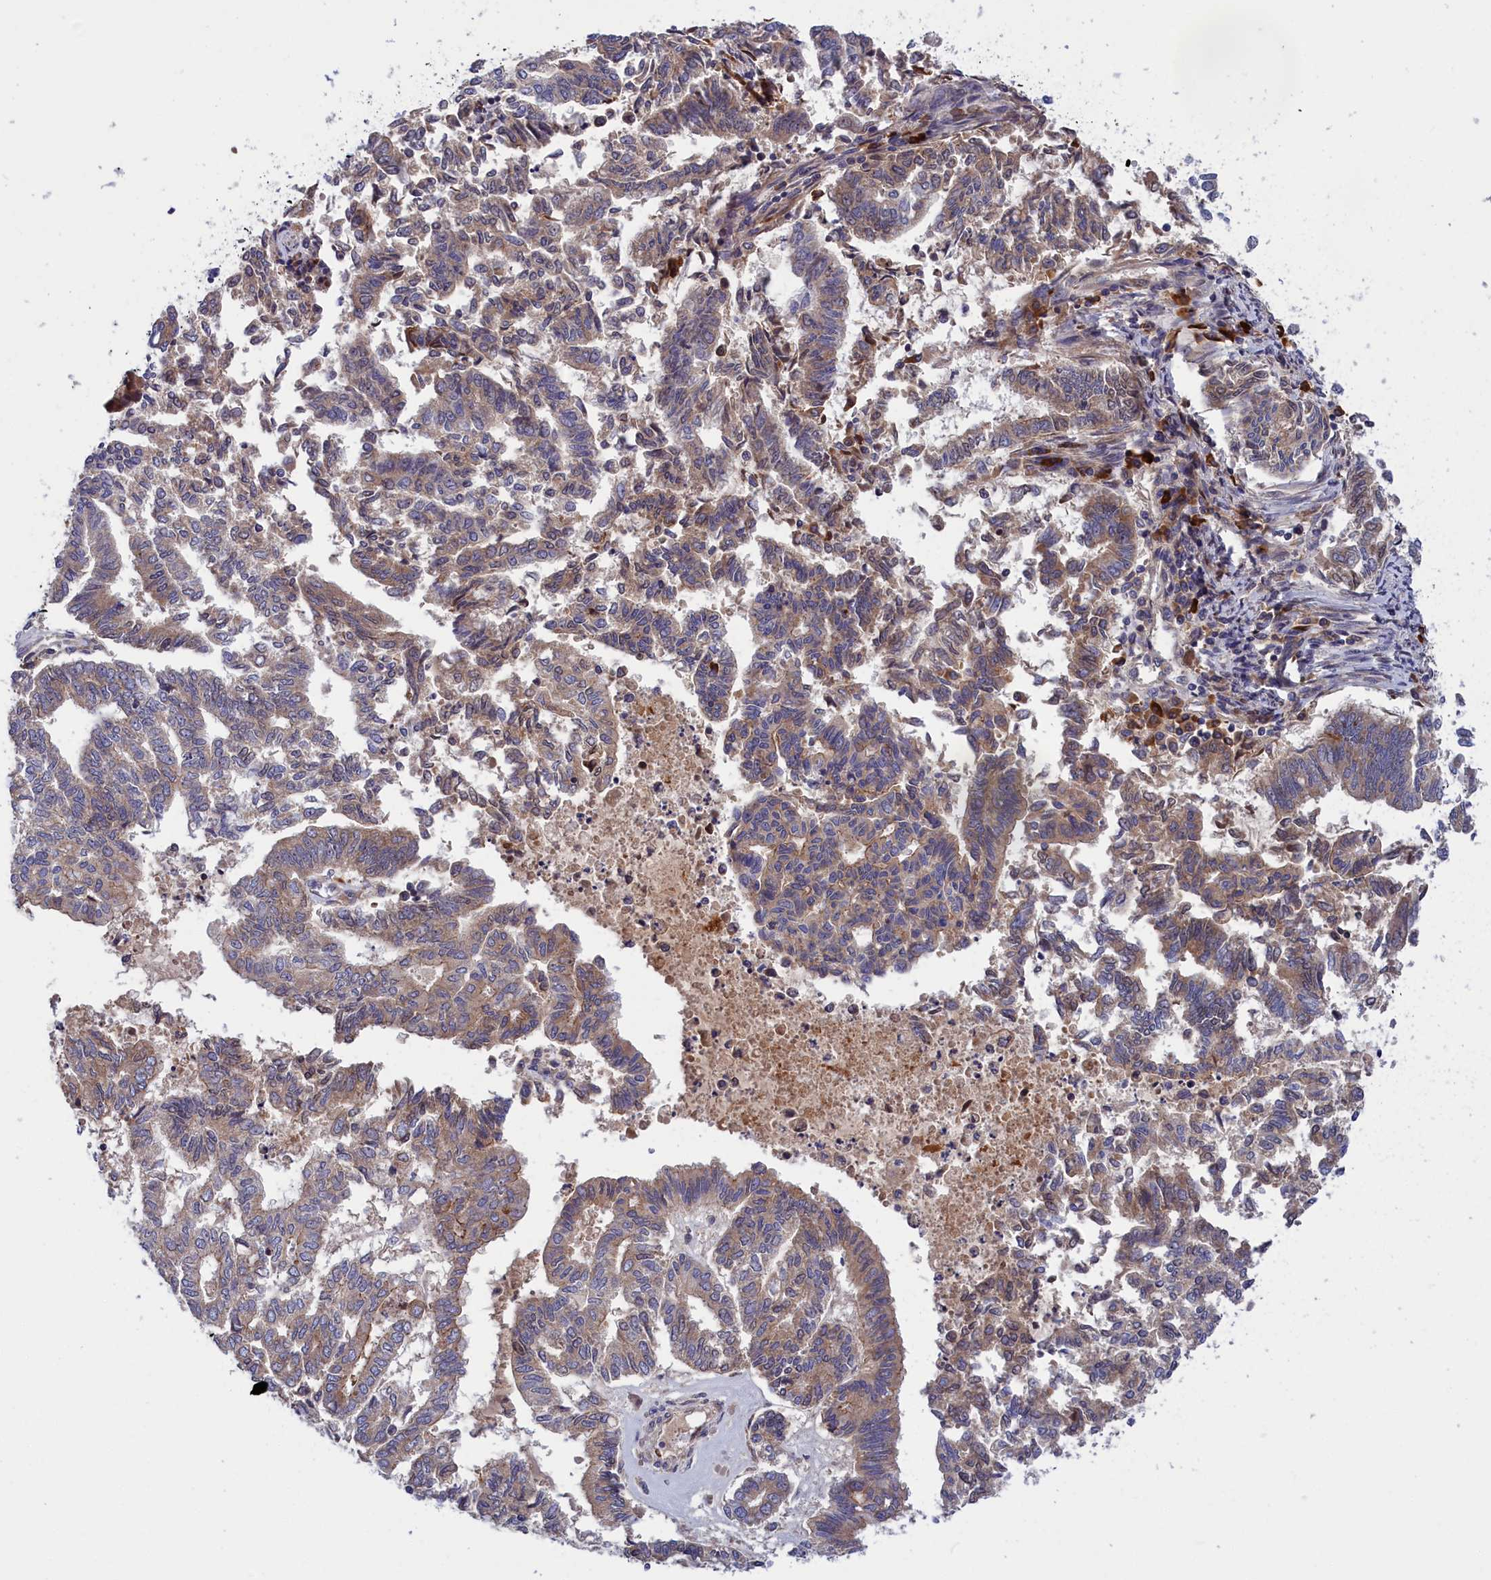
{"staining": {"intensity": "weak", "quantity": "25%-75%", "location": "cytoplasmic/membranous"}, "tissue": "endometrial cancer", "cell_type": "Tumor cells", "image_type": "cancer", "snomed": [{"axis": "morphology", "description": "Adenocarcinoma, NOS"}, {"axis": "topography", "description": "Endometrium"}], "caption": "Immunohistochemical staining of human endometrial adenocarcinoma reveals weak cytoplasmic/membranous protein staining in about 25%-75% of tumor cells.", "gene": "CRACD", "patient": {"sex": "female", "age": 79}}